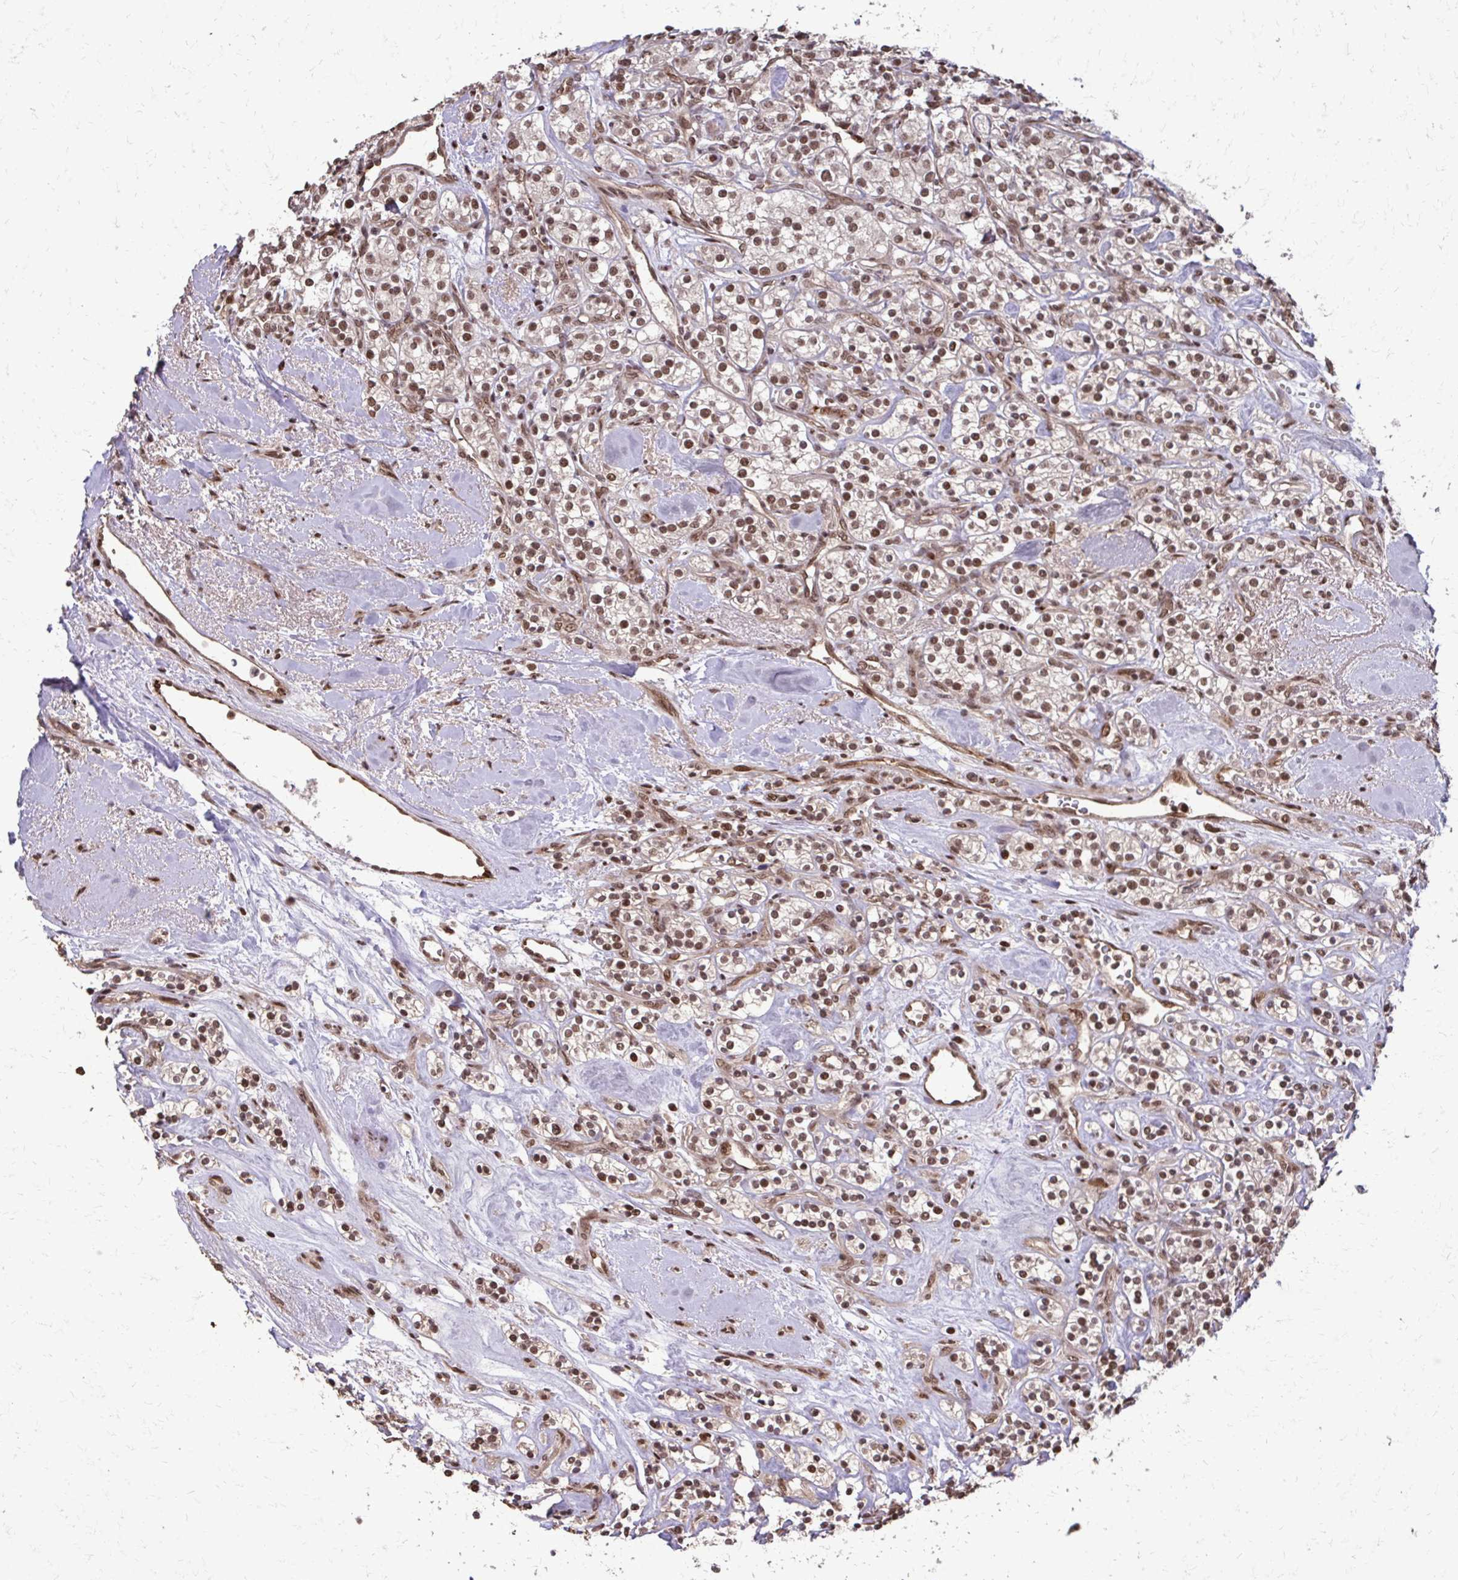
{"staining": {"intensity": "moderate", "quantity": ">75%", "location": "nuclear"}, "tissue": "renal cancer", "cell_type": "Tumor cells", "image_type": "cancer", "snomed": [{"axis": "morphology", "description": "Adenocarcinoma, NOS"}, {"axis": "topography", "description": "Kidney"}], "caption": "Immunohistochemical staining of human adenocarcinoma (renal) displays moderate nuclear protein staining in about >75% of tumor cells.", "gene": "SS18", "patient": {"sex": "male", "age": 77}}